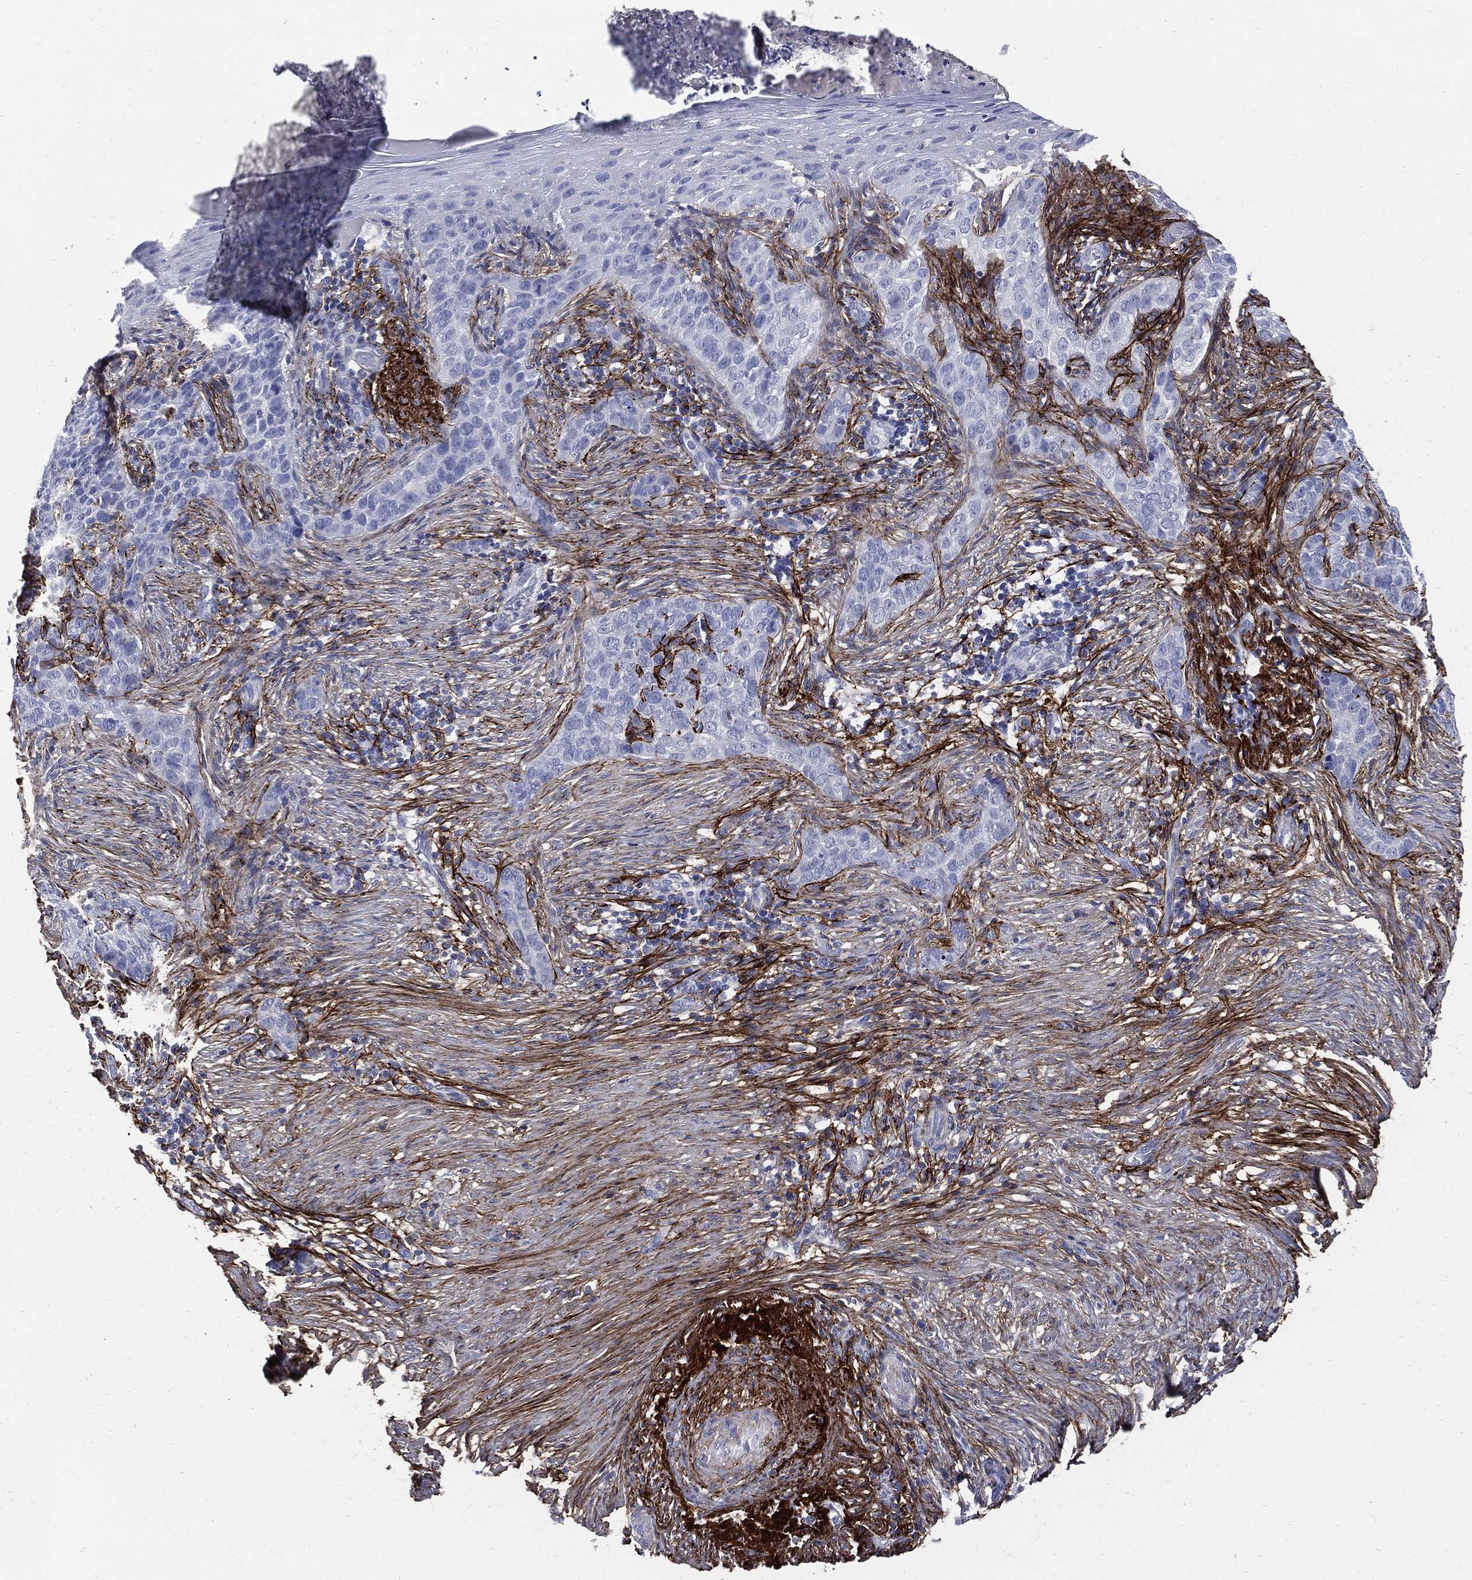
{"staining": {"intensity": "negative", "quantity": "none", "location": "none"}, "tissue": "skin cancer", "cell_type": "Tumor cells", "image_type": "cancer", "snomed": [{"axis": "morphology", "description": "Squamous cell carcinoma, NOS"}, {"axis": "topography", "description": "Skin"}], "caption": "This is a photomicrograph of immunohistochemistry staining of skin cancer (squamous cell carcinoma), which shows no positivity in tumor cells. Nuclei are stained in blue.", "gene": "FBN1", "patient": {"sex": "male", "age": 88}}